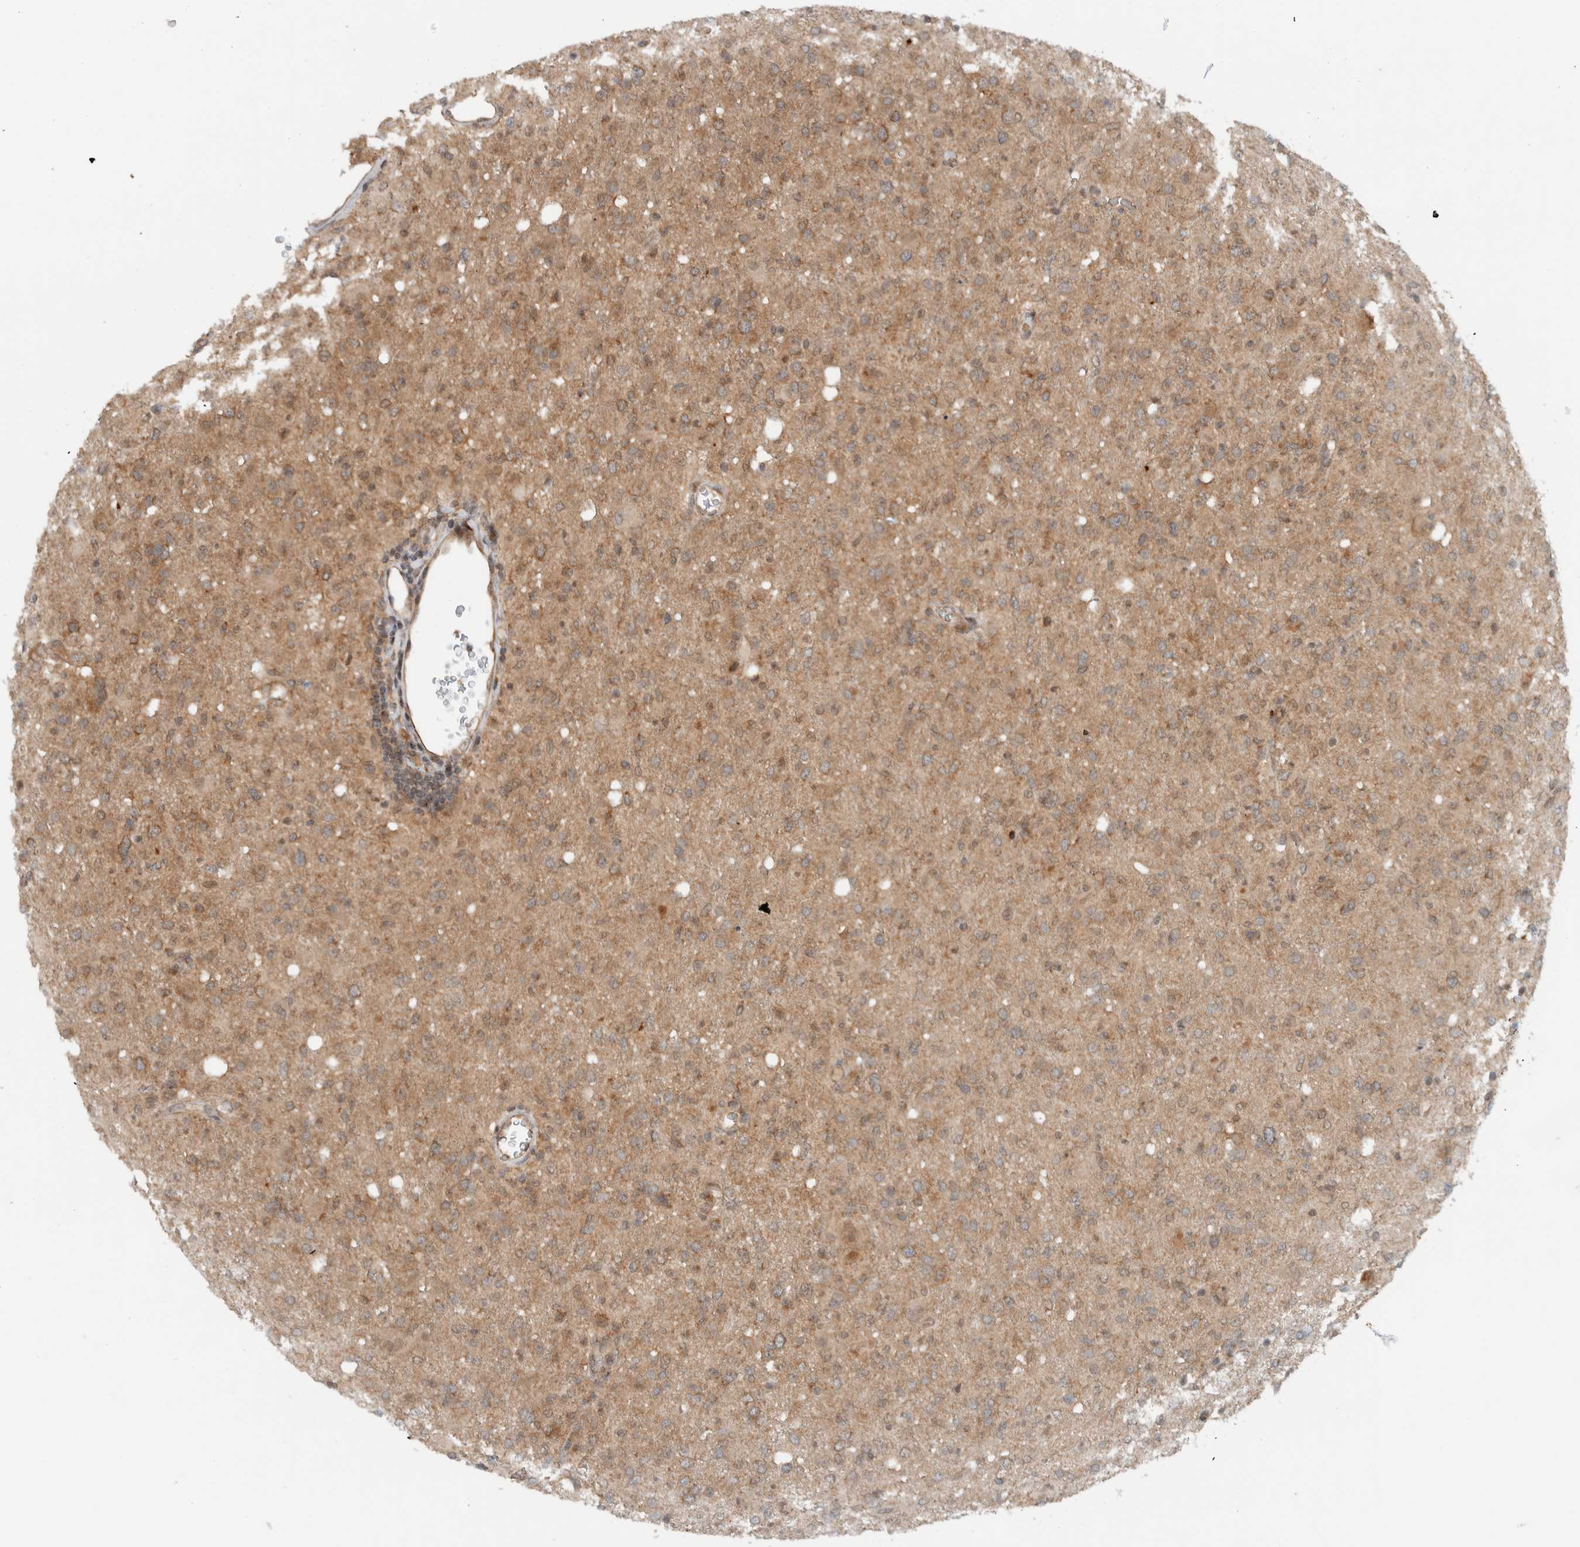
{"staining": {"intensity": "weak", "quantity": "25%-75%", "location": "cytoplasmic/membranous"}, "tissue": "glioma", "cell_type": "Tumor cells", "image_type": "cancer", "snomed": [{"axis": "morphology", "description": "Glioma, malignant, High grade"}, {"axis": "topography", "description": "Brain"}], "caption": "A histopathology image showing weak cytoplasmic/membranous staining in approximately 25%-75% of tumor cells in glioma, as visualized by brown immunohistochemical staining.", "gene": "KLHL6", "patient": {"sex": "female", "age": 57}}